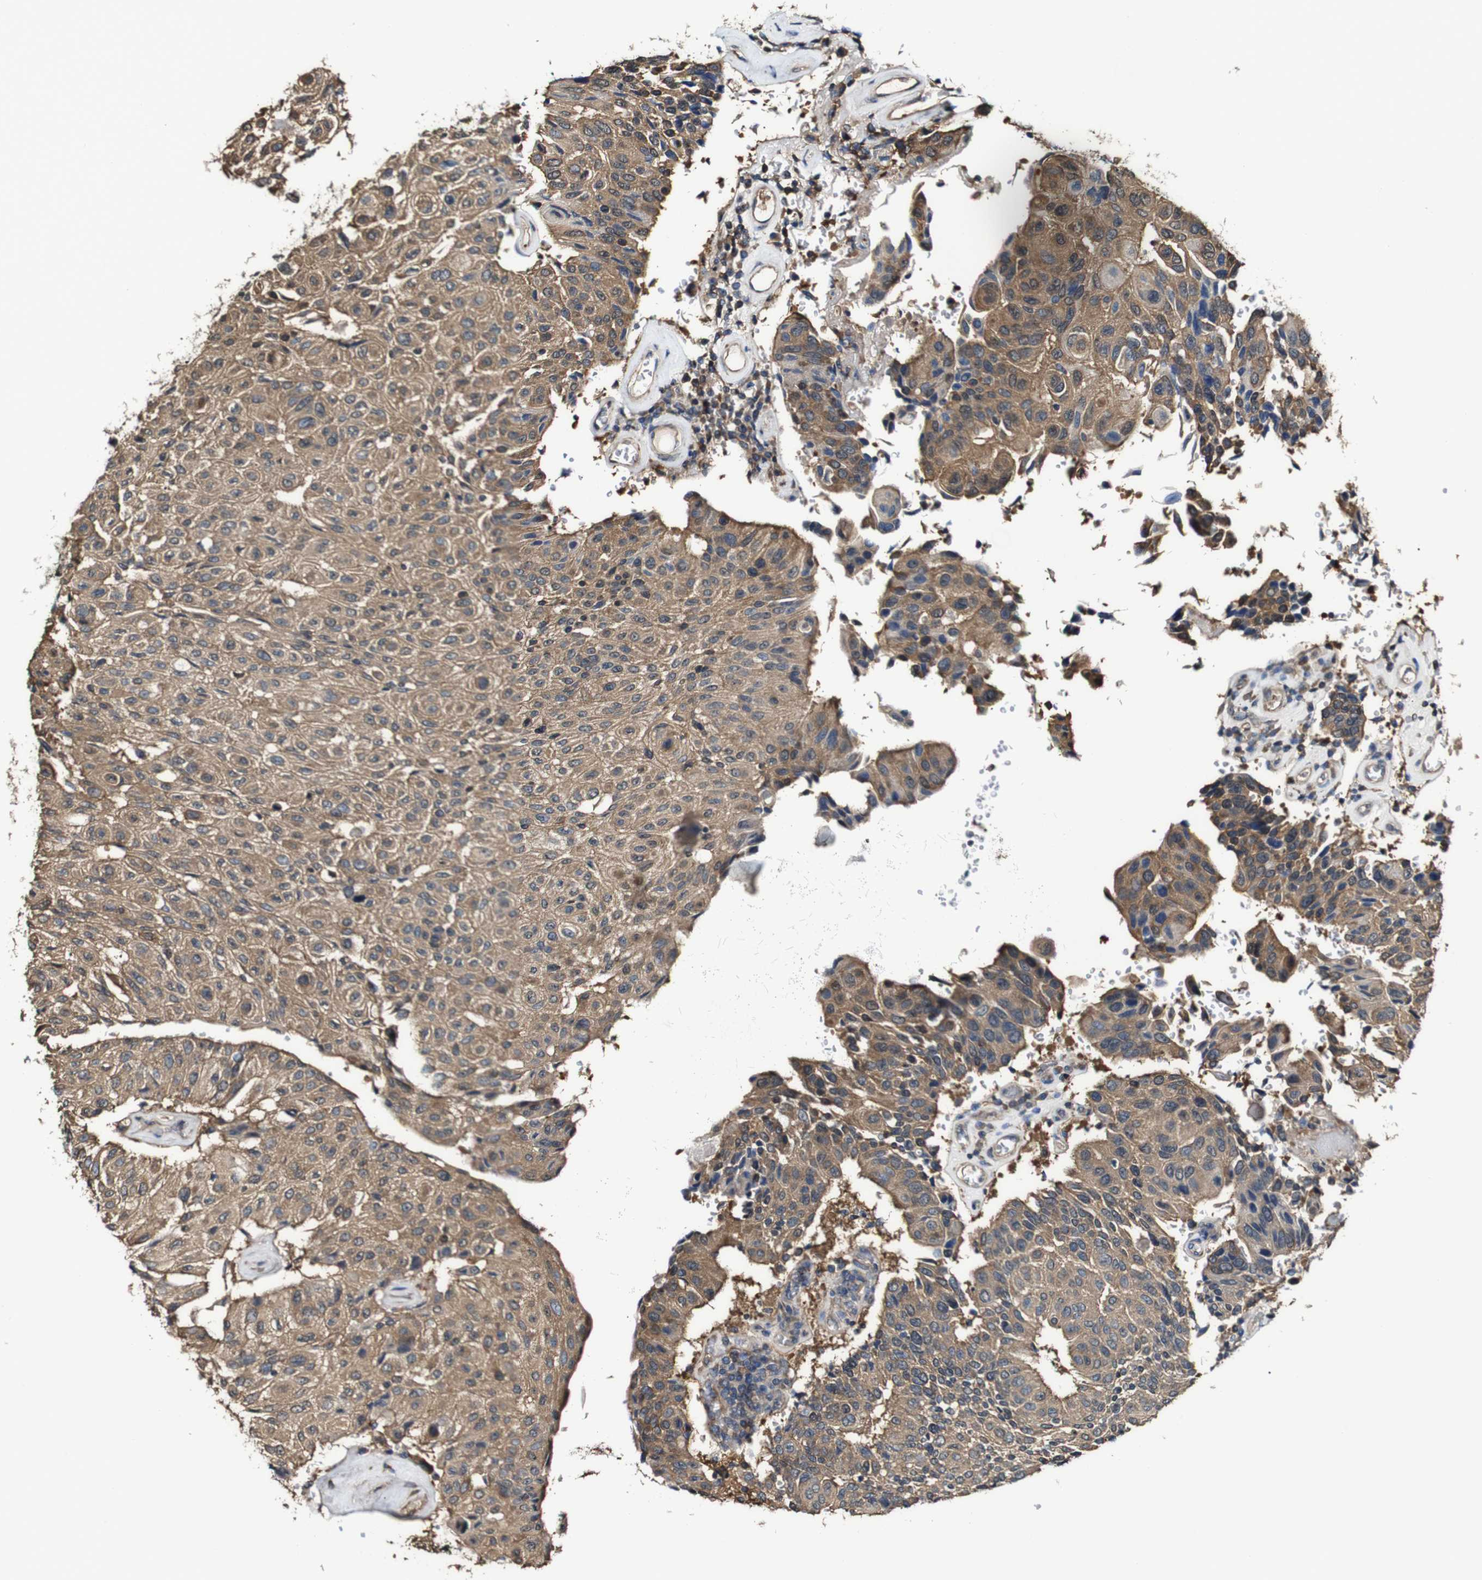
{"staining": {"intensity": "moderate", "quantity": ">75%", "location": "cytoplasmic/membranous"}, "tissue": "urothelial cancer", "cell_type": "Tumor cells", "image_type": "cancer", "snomed": [{"axis": "morphology", "description": "Urothelial carcinoma, High grade"}, {"axis": "topography", "description": "Urinary bladder"}], "caption": "Urothelial cancer stained for a protein (brown) exhibits moderate cytoplasmic/membranous positive positivity in approximately >75% of tumor cells.", "gene": "PTPRR", "patient": {"sex": "male", "age": 66}}